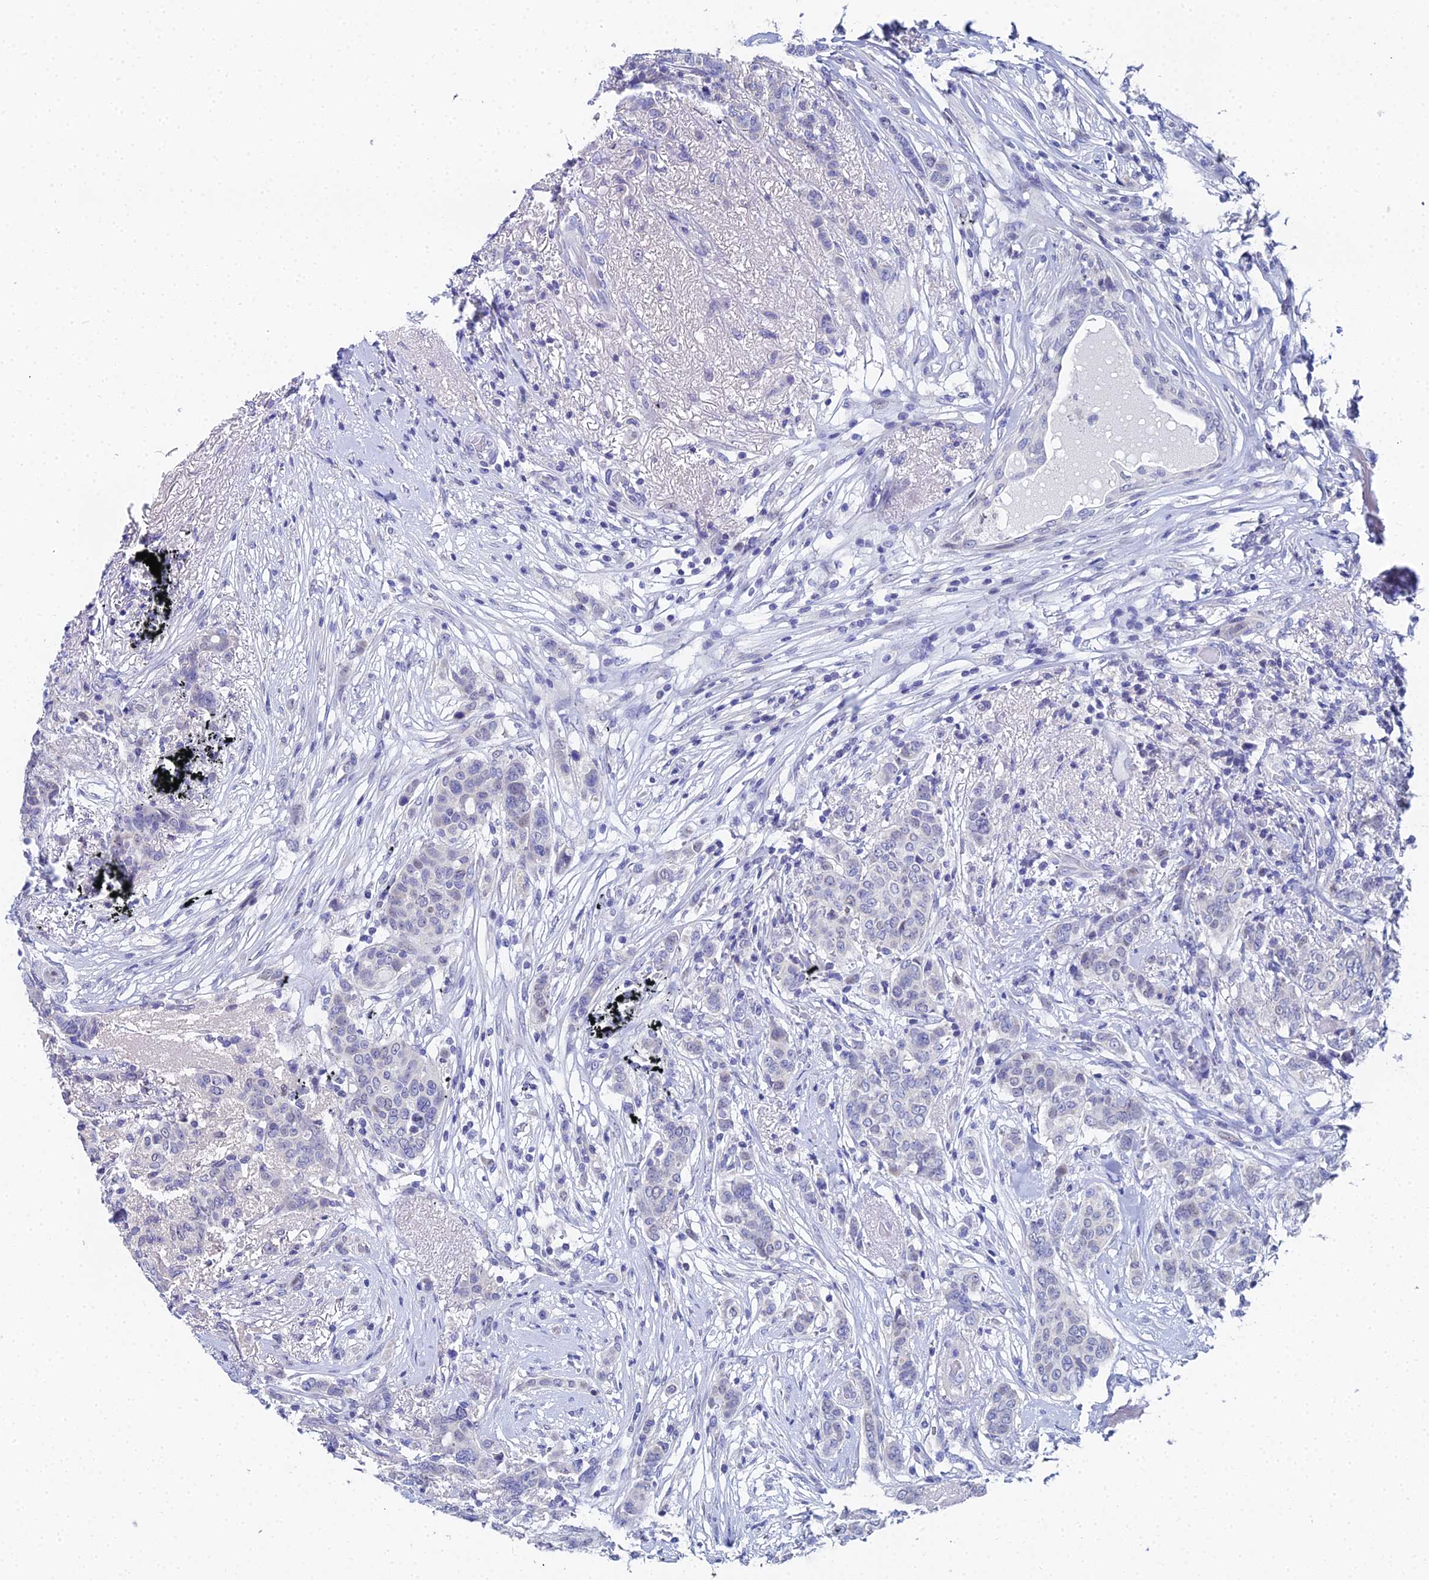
{"staining": {"intensity": "negative", "quantity": "none", "location": "none"}, "tissue": "breast cancer", "cell_type": "Tumor cells", "image_type": "cancer", "snomed": [{"axis": "morphology", "description": "Lobular carcinoma"}, {"axis": "topography", "description": "Breast"}], "caption": "The photomicrograph exhibits no significant positivity in tumor cells of breast cancer.", "gene": "OCM", "patient": {"sex": "female", "age": 51}}